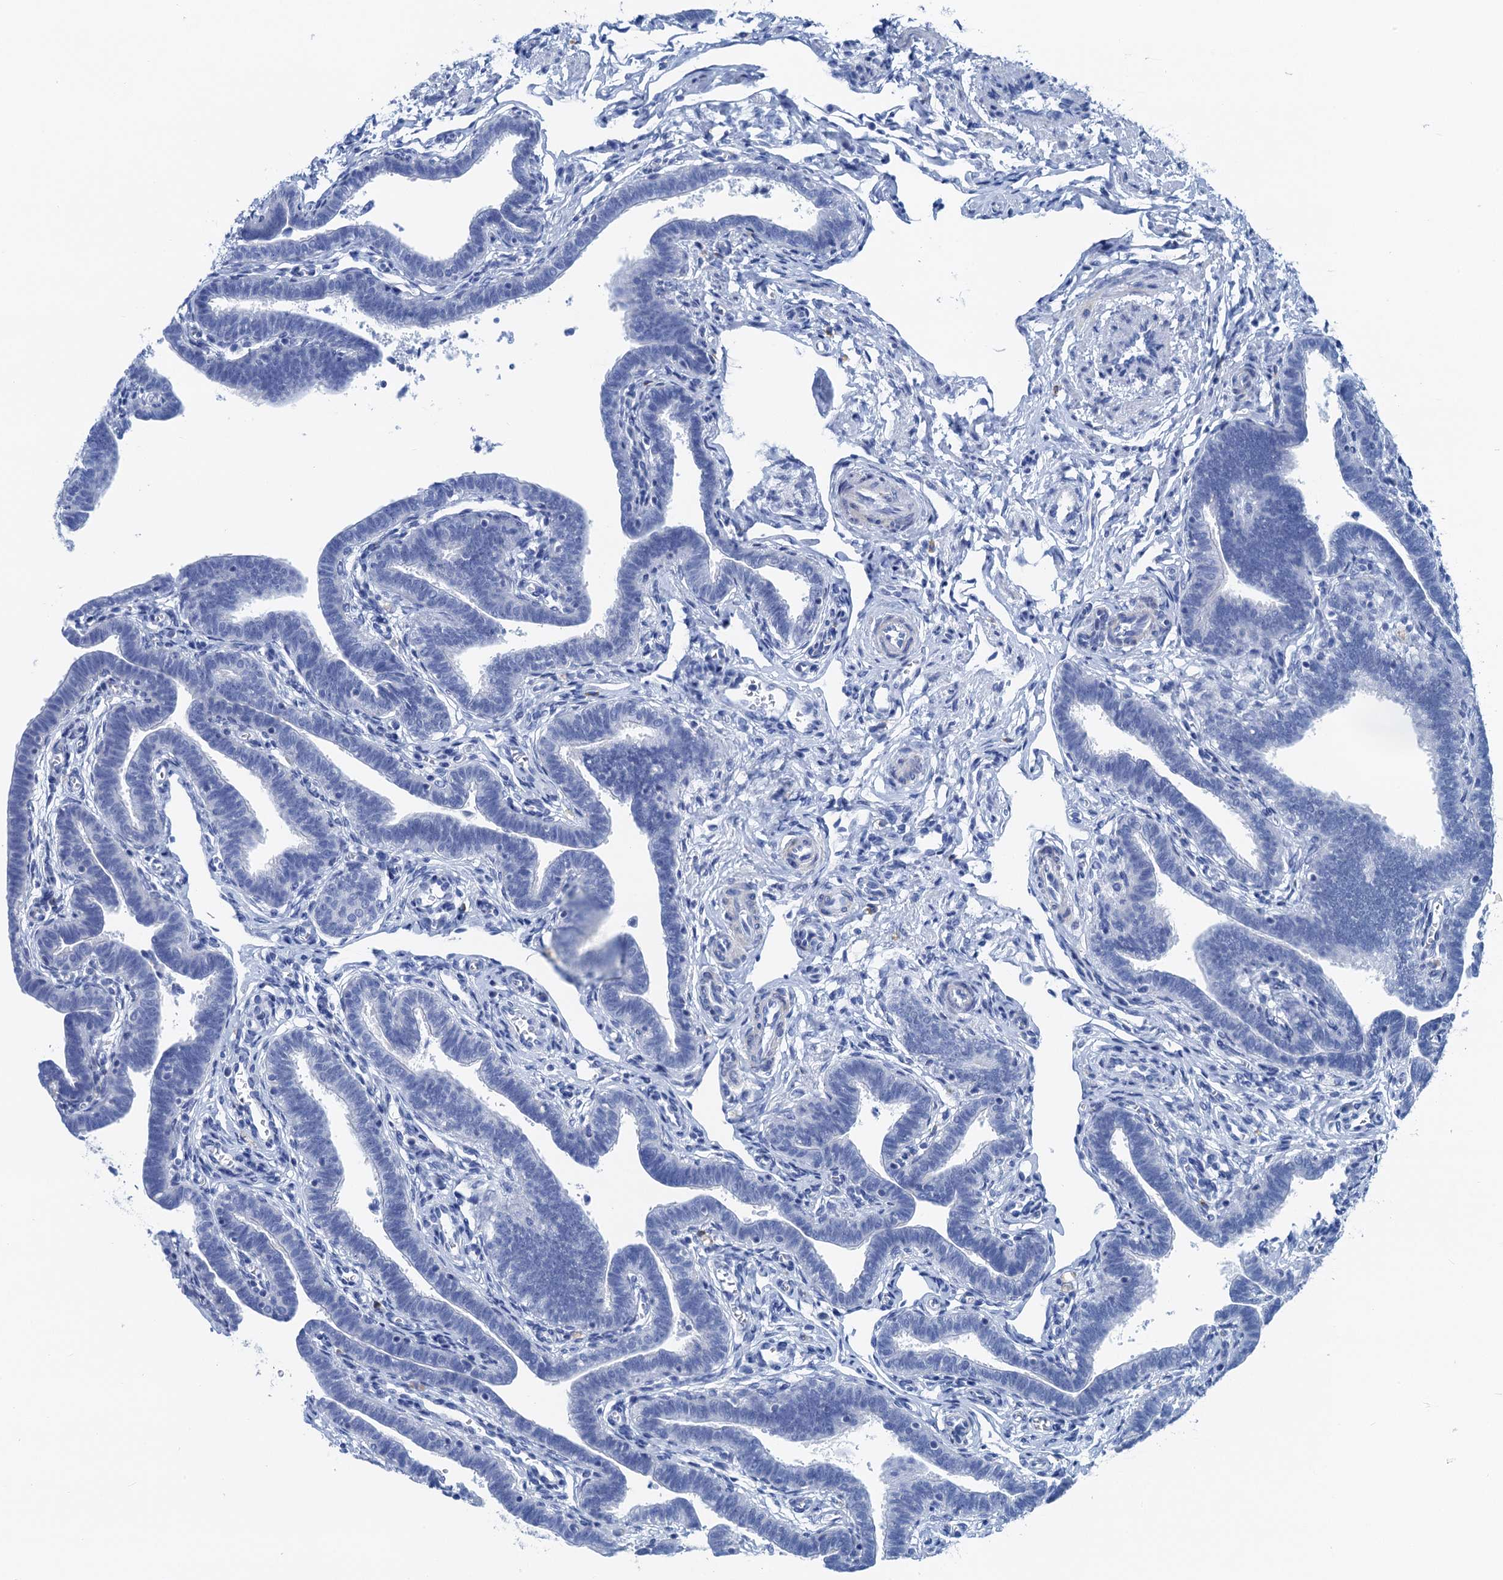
{"staining": {"intensity": "negative", "quantity": "none", "location": "none"}, "tissue": "fallopian tube", "cell_type": "Glandular cells", "image_type": "normal", "snomed": [{"axis": "morphology", "description": "Normal tissue, NOS"}, {"axis": "topography", "description": "Fallopian tube"}], "caption": "Immunohistochemistry (IHC) photomicrograph of normal human fallopian tube stained for a protein (brown), which displays no expression in glandular cells. The staining is performed using DAB (3,3'-diaminobenzidine) brown chromogen with nuclei counter-stained in using hematoxylin.", "gene": "NLRP10", "patient": {"sex": "female", "age": 36}}